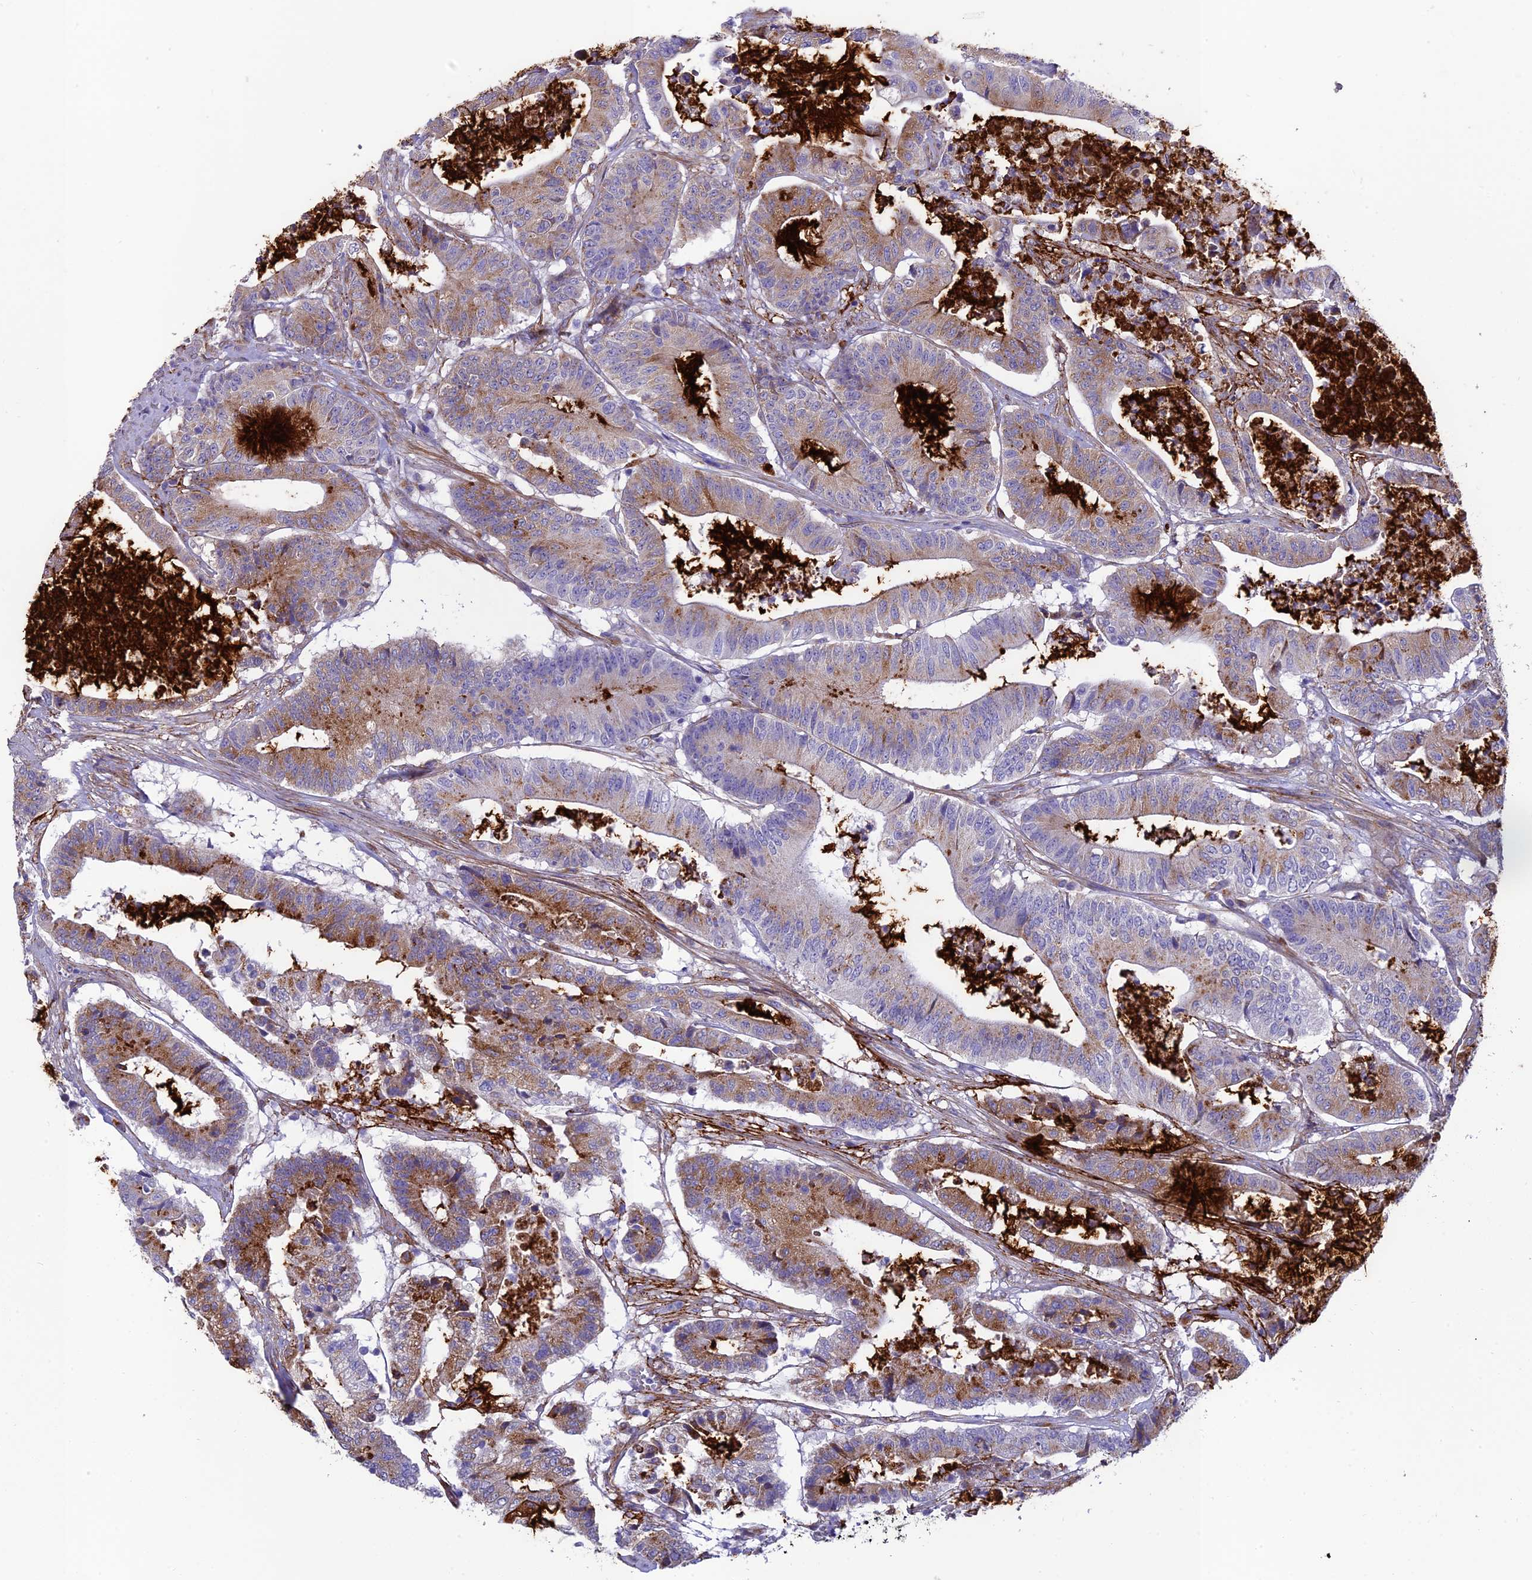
{"staining": {"intensity": "moderate", "quantity": "25%-75%", "location": "cytoplasmic/membranous"}, "tissue": "colorectal cancer", "cell_type": "Tumor cells", "image_type": "cancer", "snomed": [{"axis": "morphology", "description": "Adenocarcinoma, NOS"}, {"axis": "topography", "description": "Colon"}], "caption": "The immunohistochemical stain labels moderate cytoplasmic/membranous staining in tumor cells of colorectal adenocarcinoma tissue.", "gene": "TNS1", "patient": {"sex": "female", "age": 84}}